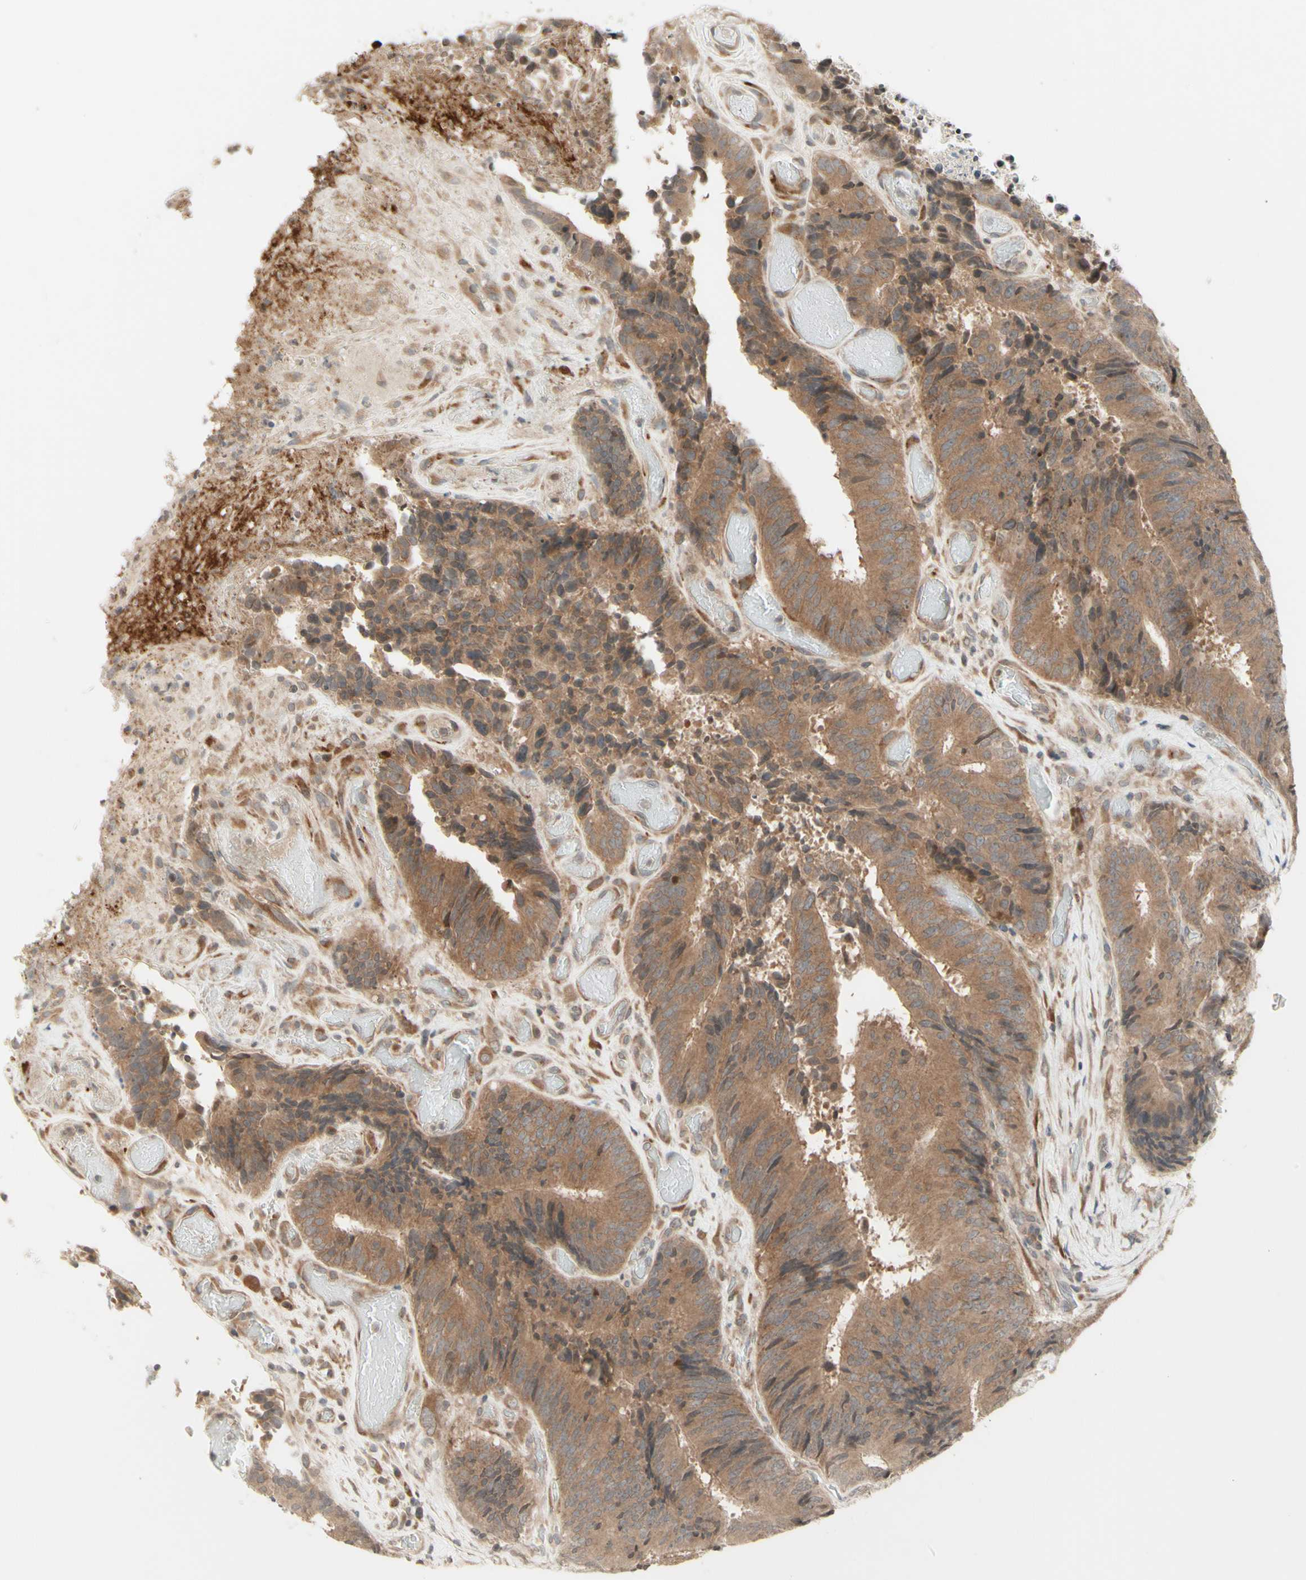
{"staining": {"intensity": "moderate", "quantity": ">75%", "location": "cytoplasmic/membranous"}, "tissue": "colorectal cancer", "cell_type": "Tumor cells", "image_type": "cancer", "snomed": [{"axis": "morphology", "description": "Adenocarcinoma, NOS"}, {"axis": "topography", "description": "Rectum"}], "caption": "Colorectal cancer (adenocarcinoma) tissue reveals moderate cytoplasmic/membranous expression in approximately >75% of tumor cells", "gene": "ZW10", "patient": {"sex": "male", "age": 72}}